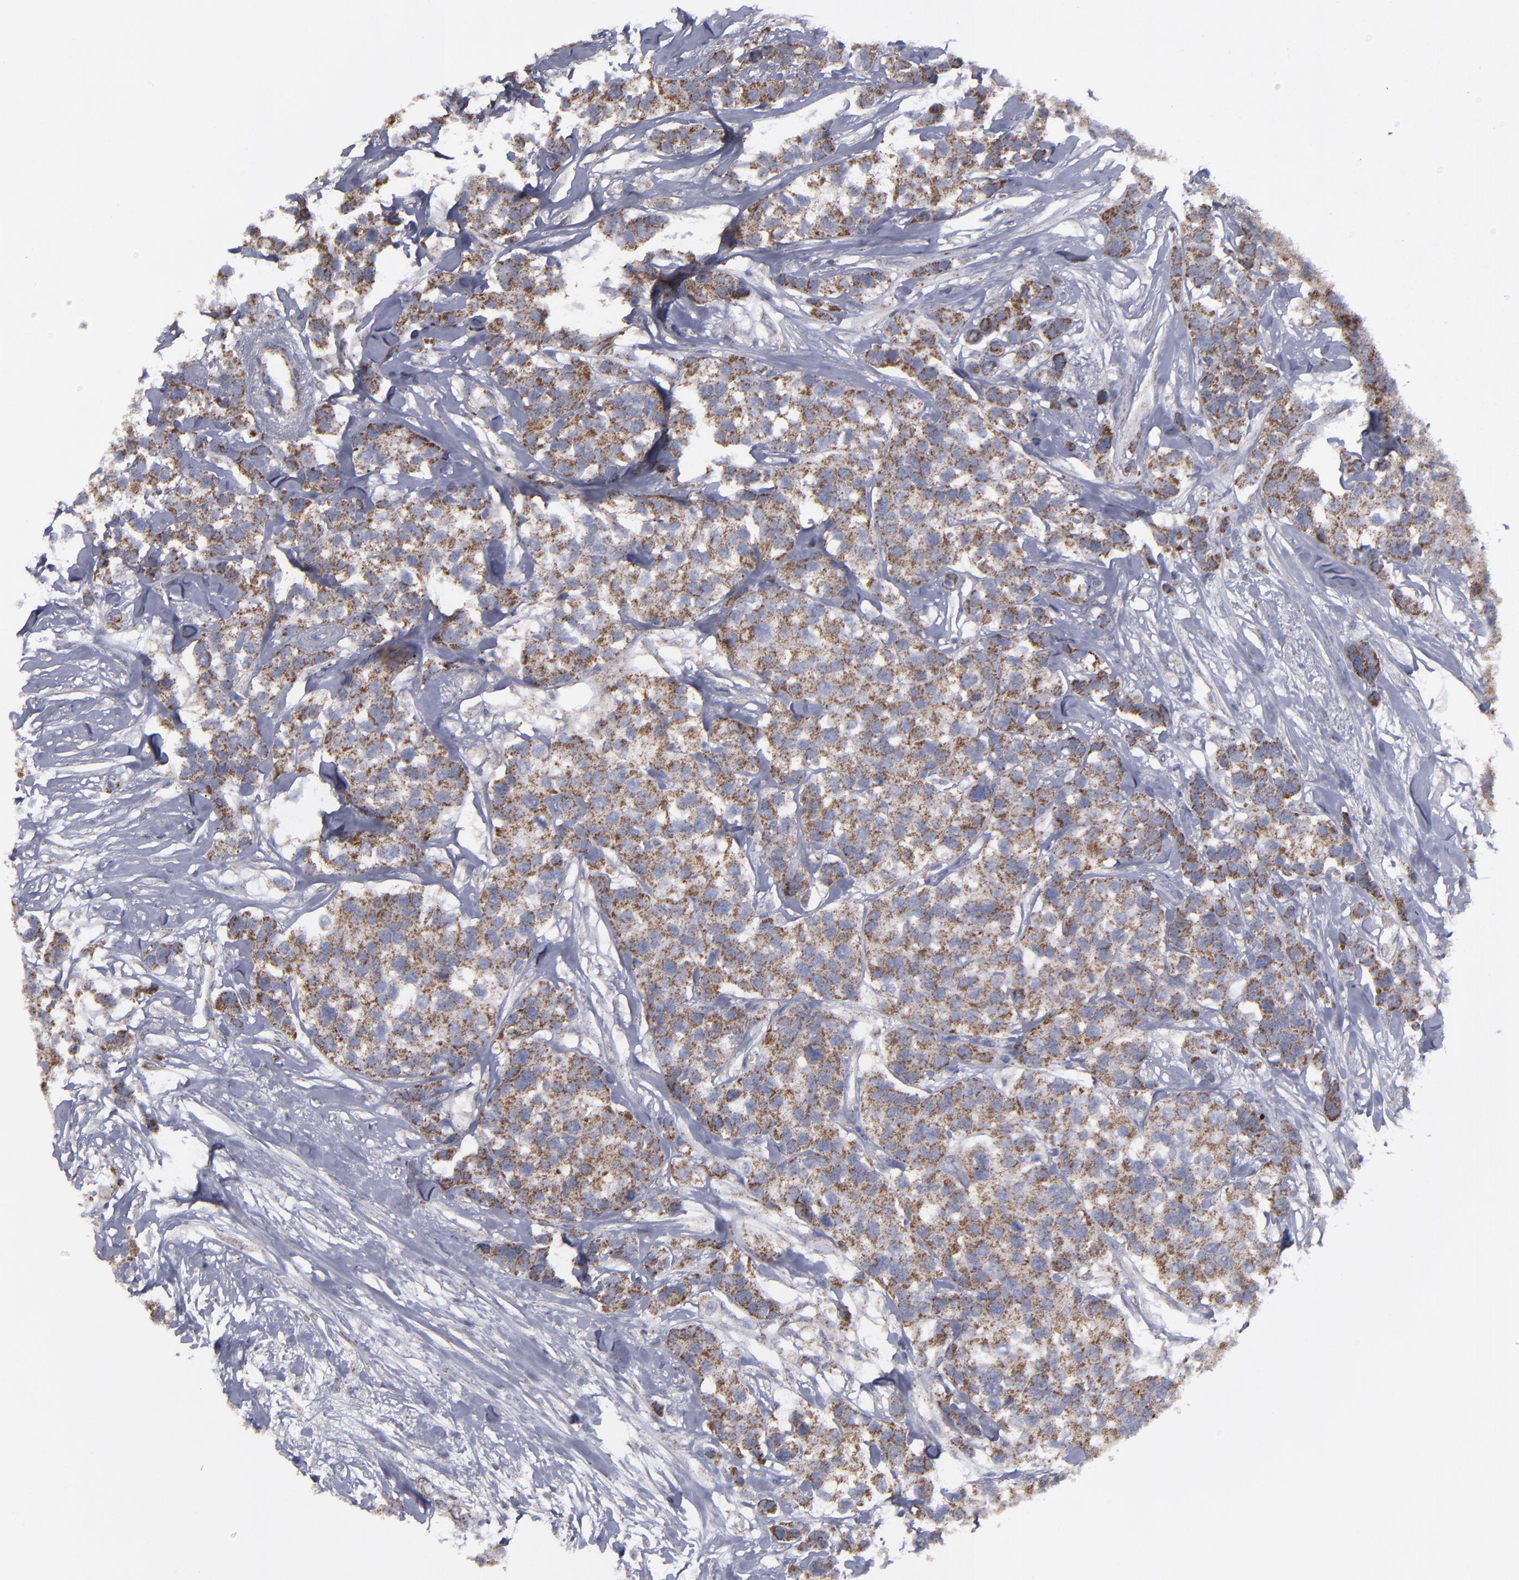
{"staining": {"intensity": "strong", "quantity": ">75%", "location": "cytoplasmic/membranous"}, "tissue": "breast cancer", "cell_type": "Tumor cells", "image_type": "cancer", "snomed": [{"axis": "morphology", "description": "Duct carcinoma"}, {"axis": "topography", "description": "Breast"}], "caption": "Strong cytoplasmic/membranous staining for a protein is present in about >75% of tumor cells of breast cancer (invasive ductal carcinoma) using IHC.", "gene": "MYOM2", "patient": {"sex": "female", "age": 51}}